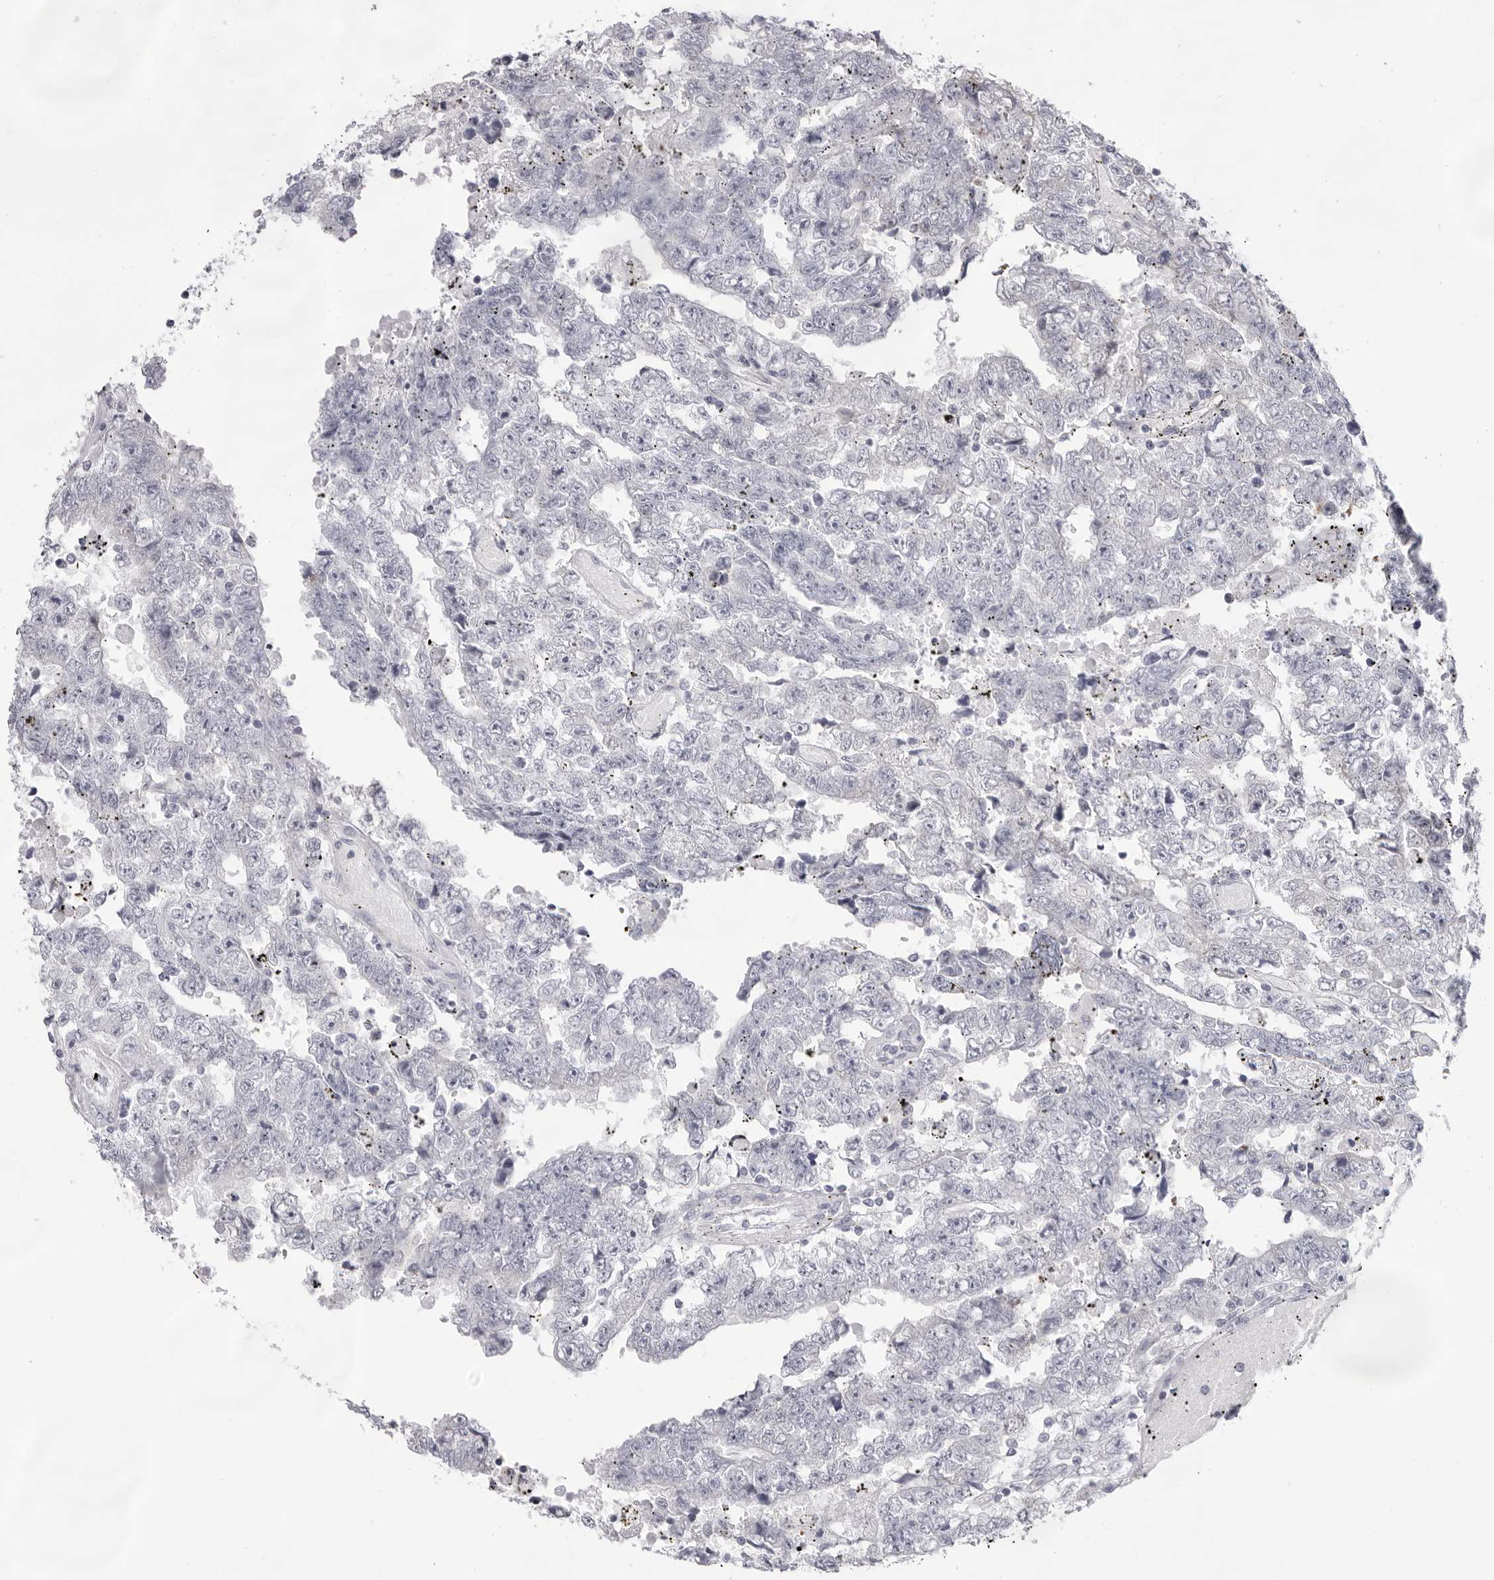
{"staining": {"intensity": "negative", "quantity": "none", "location": "none"}, "tissue": "testis cancer", "cell_type": "Tumor cells", "image_type": "cancer", "snomed": [{"axis": "morphology", "description": "Carcinoma, Embryonal, NOS"}, {"axis": "topography", "description": "Testis"}], "caption": "Tumor cells show no significant protein expression in testis cancer.", "gene": "SMIM2", "patient": {"sex": "male", "age": 25}}